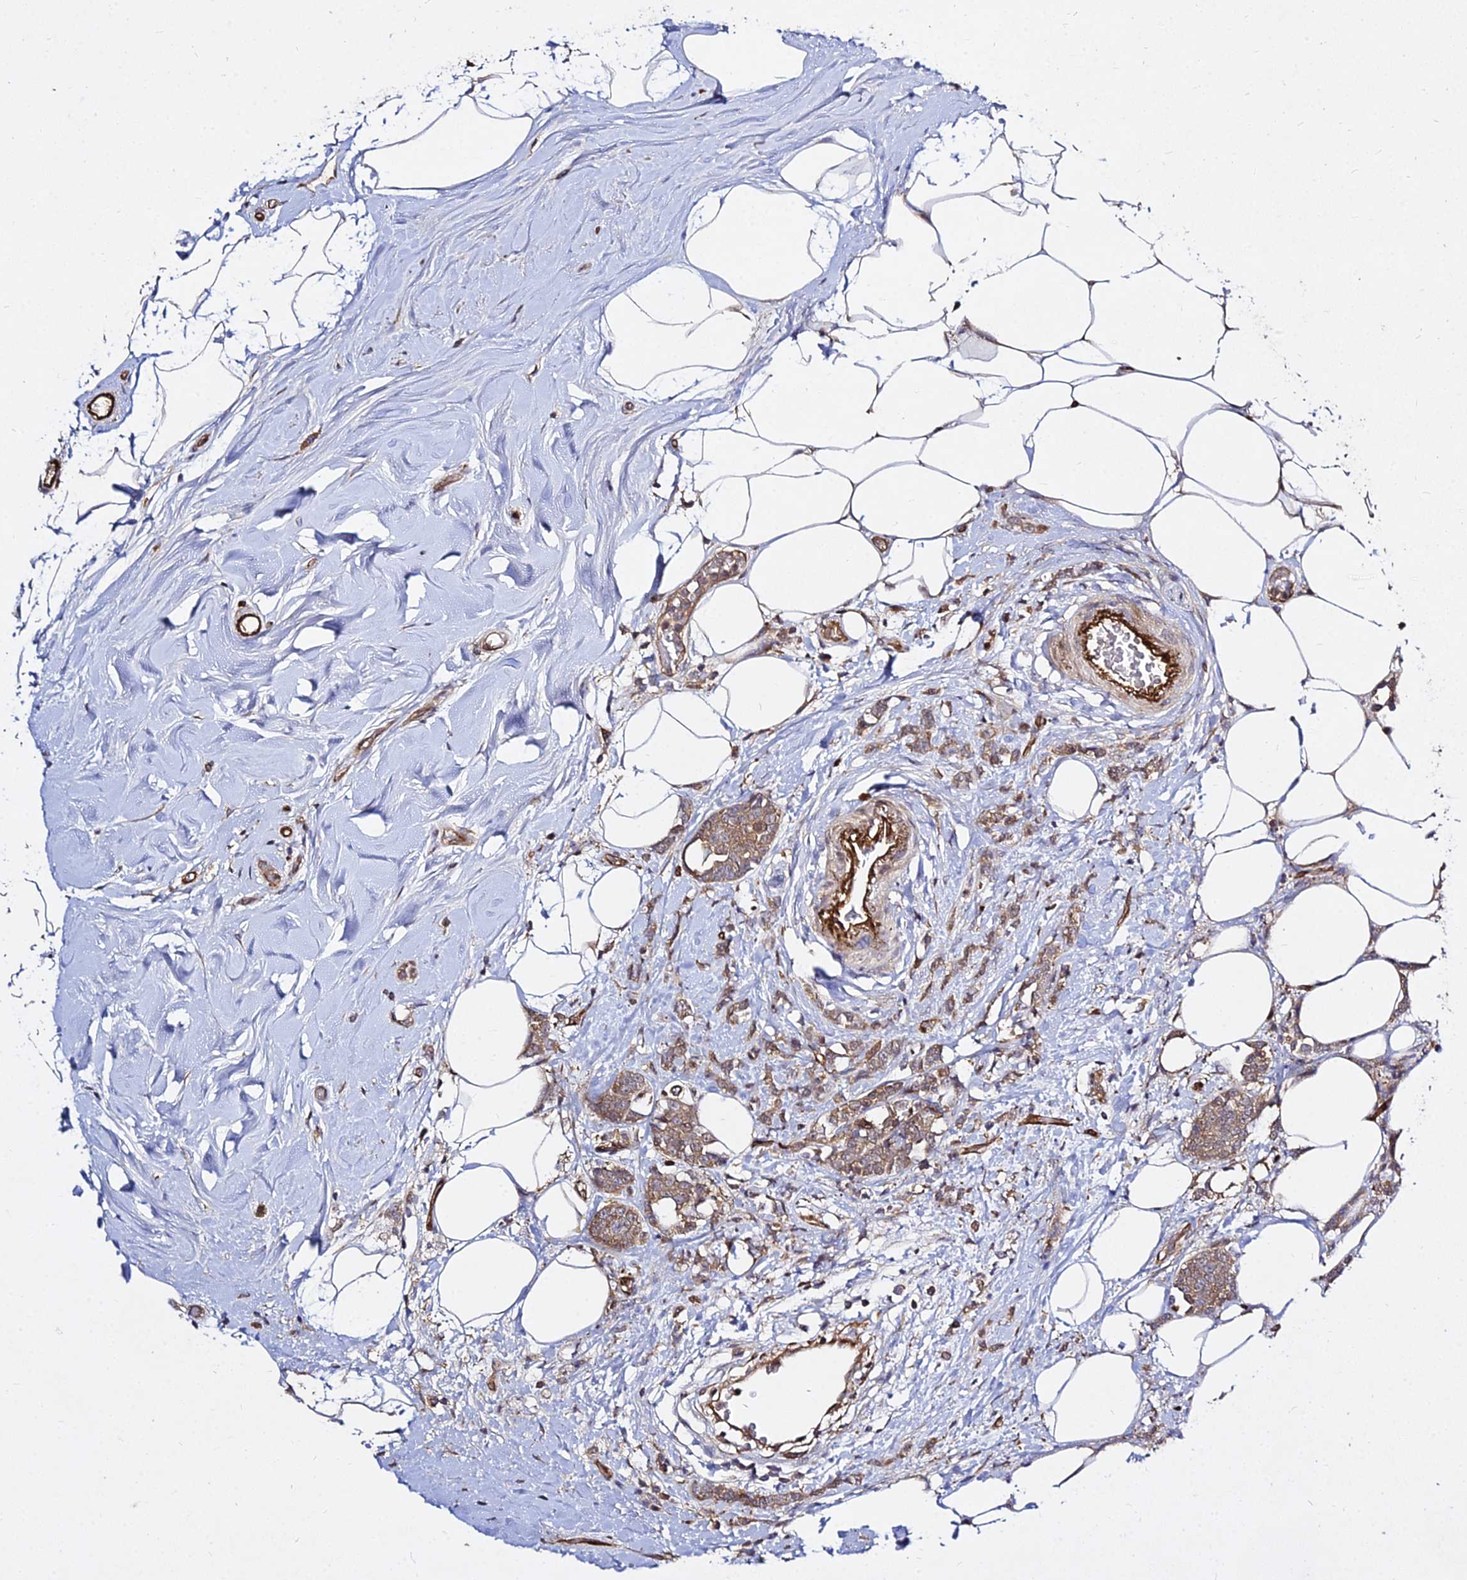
{"staining": {"intensity": "moderate", "quantity": ">75%", "location": "cytoplasmic/membranous"}, "tissue": "breast cancer", "cell_type": "Tumor cells", "image_type": "cancer", "snomed": [{"axis": "morphology", "description": "Lobular carcinoma"}, {"axis": "topography", "description": "Breast"}], "caption": "A micrograph of breast cancer (lobular carcinoma) stained for a protein demonstrates moderate cytoplasmic/membranous brown staining in tumor cells.", "gene": "GRTP1", "patient": {"sex": "female", "age": 58}}